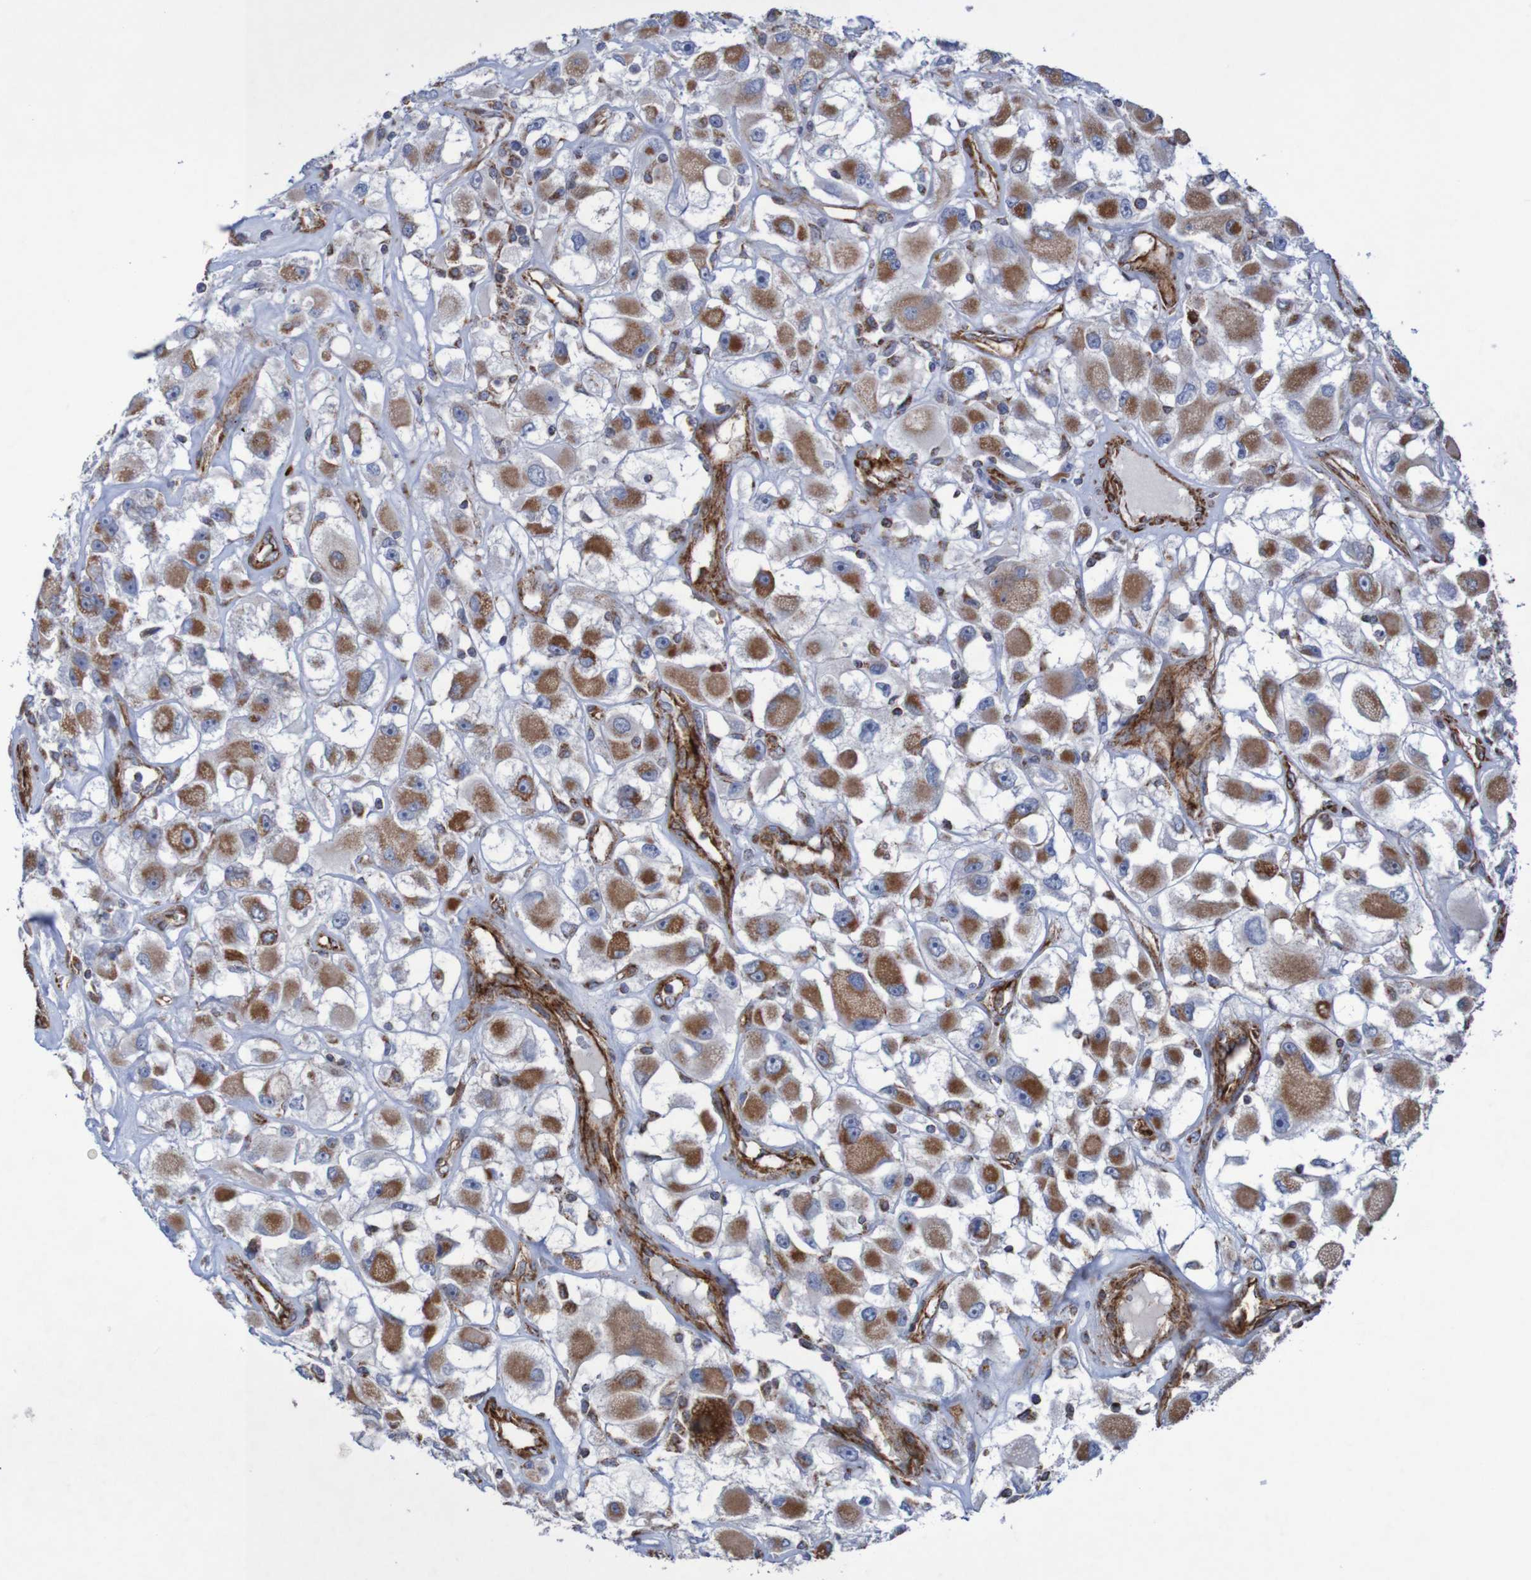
{"staining": {"intensity": "moderate", "quantity": ">75%", "location": "cytoplasmic/membranous"}, "tissue": "renal cancer", "cell_type": "Tumor cells", "image_type": "cancer", "snomed": [{"axis": "morphology", "description": "Adenocarcinoma, NOS"}, {"axis": "topography", "description": "Kidney"}], "caption": "IHC (DAB (3,3'-diaminobenzidine)) staining of human renal cancer (adenocarcinoma) demonstrates moderate cytoplasmic/membranous protein positivity in approximately >75% of tumor cells.", "gene": "MMEL1", "patient": {"sex": "female", "age": 52}}